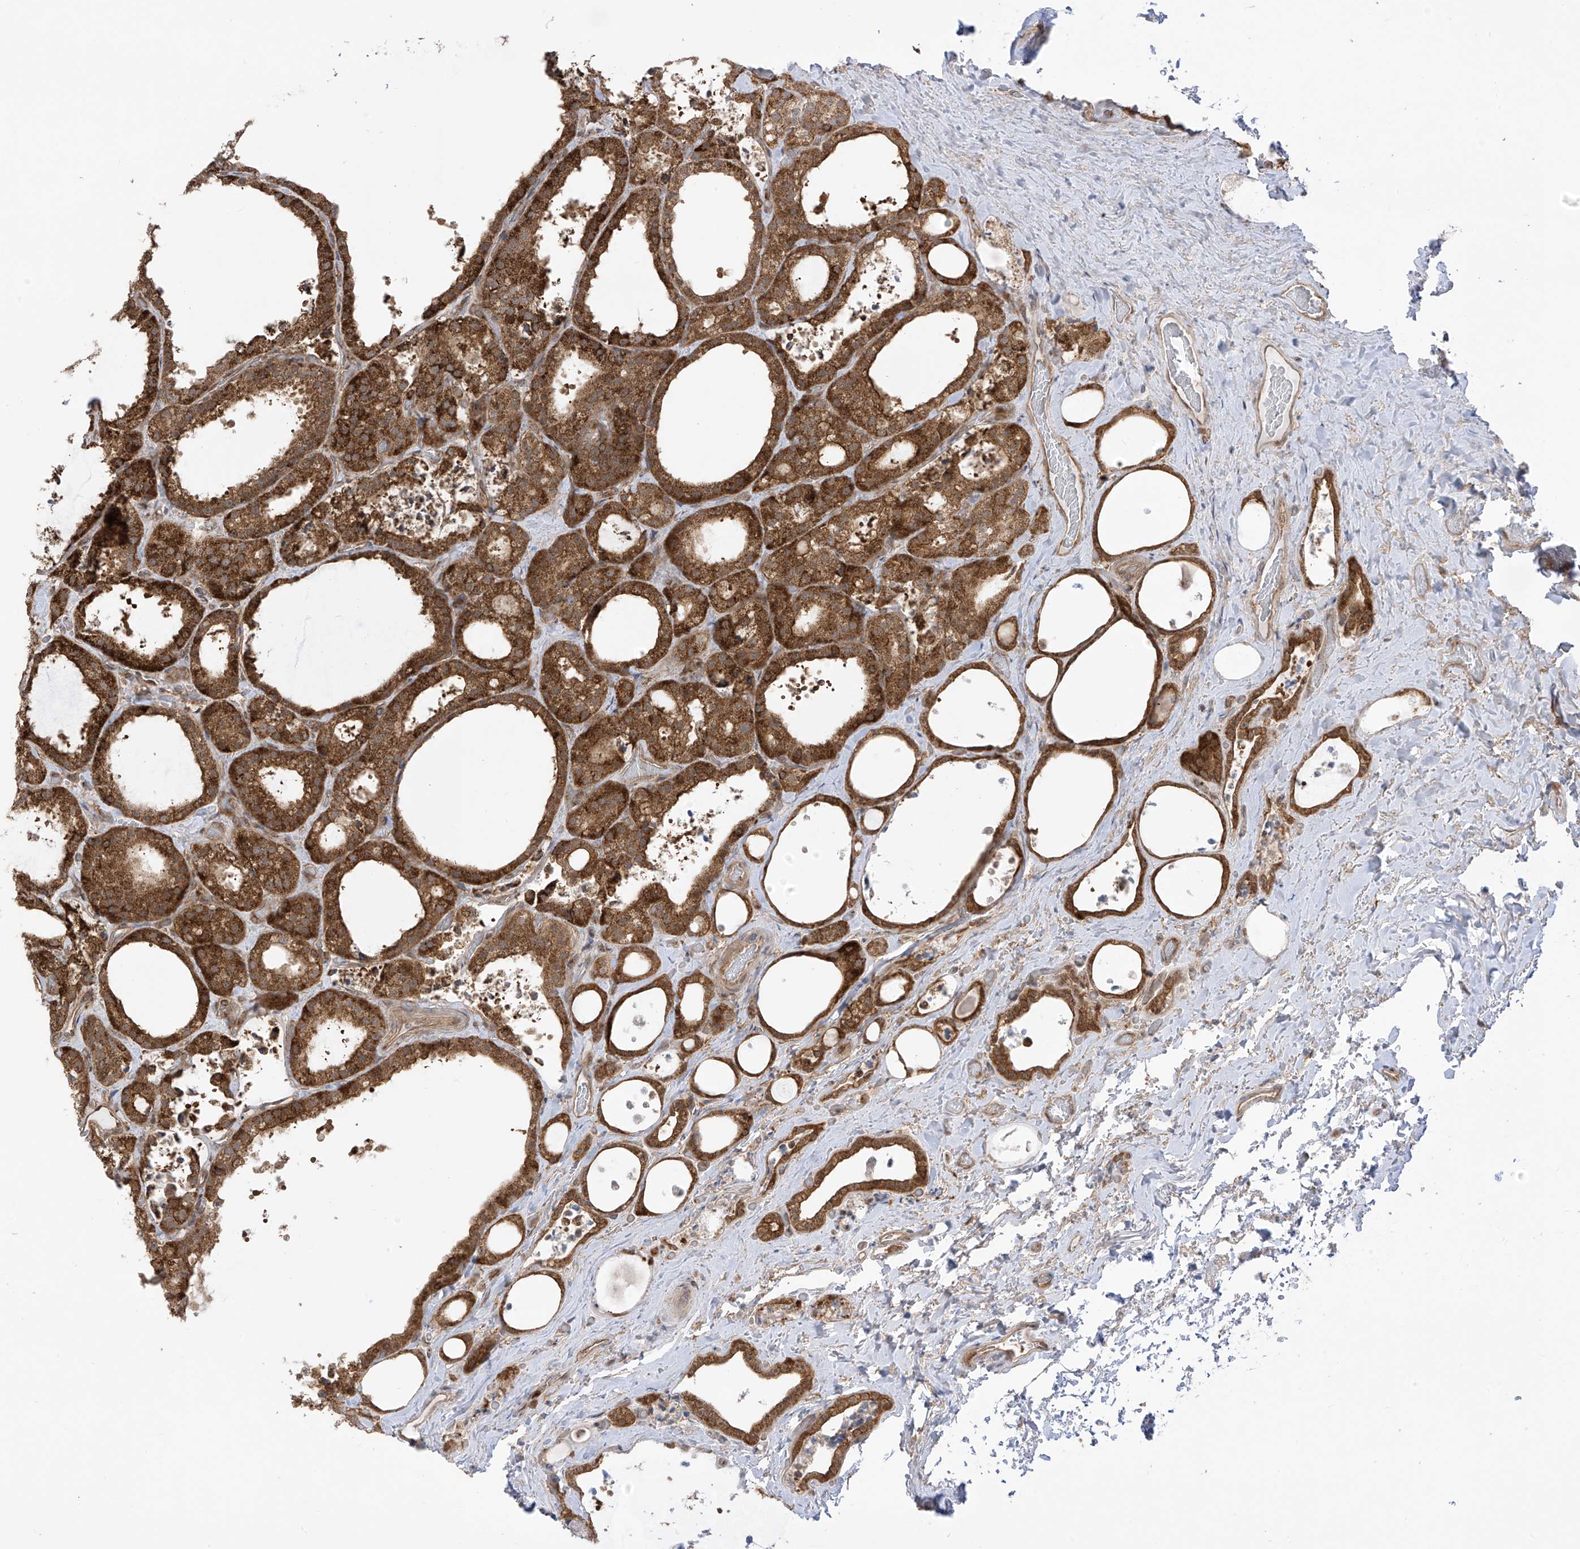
{"staining": {"intensity": "strong", "quantity": ">75%", "location": "cytoplasmic/membranous"}, "tissue": "thyroid cancer", "cell_type": "Tumor cells", "image_type": "cancer", "snomed": [{"axis": "morphology", "description": "Papillary adenocarcinoma, NOS"}, {"axis": "topography", "description": "Thyroid gland"}], "caption": "Immunohistochemical staining of thyroid cancer (papillary adenocarcinoma) reveals strong cytoplasmic/membranous protein staining in approximately >75% of tumor cells. The protein is stained brown, and the nuclei are stained in blue (DAB IHC with brightfield microscopy, high magnification).", "gene": "REPS1", "patient": {"sex": "male", "age": 77}}